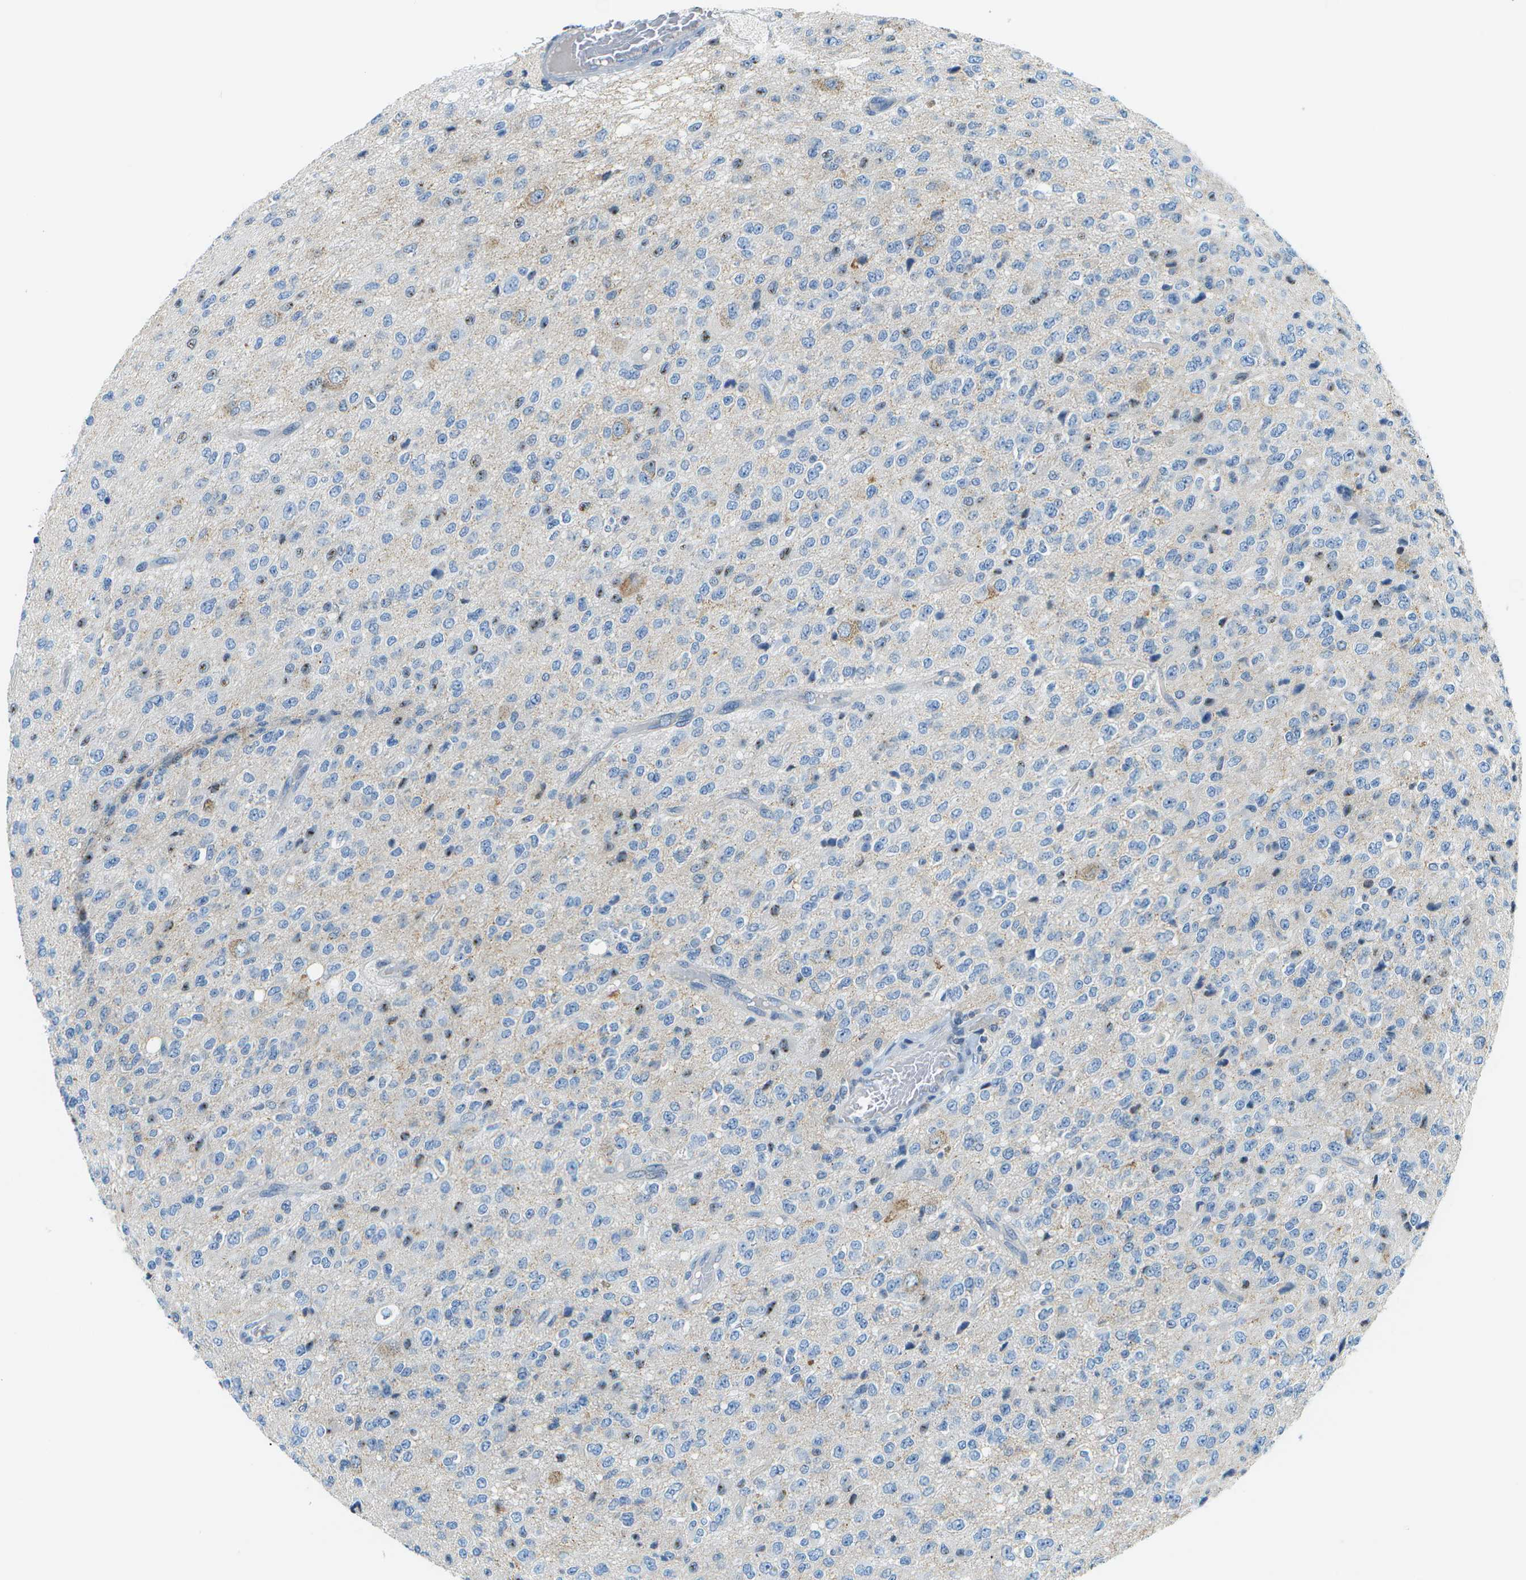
{"staining": {"intensity": "weak", "quantity": "<25%", "location": "cytoplasmic/membranous"}, "tissue": "glioma", "cell_type": "Tumor cells", "image_type": "cancer", "snomed": [{"axis": "morphology", "description": "Glioma, malignant, High grade"}, {"axis": "topography", "description": "pancreas cauda"}], "caption": "An immunohistochemistry photomicrograph of high-grade glioma (malignant) is shown. There is no staining in tumor cells of high-grade glioma (malignant).", "gene": "PTGIS", "patient": {"sex": "male", "age": 60}}